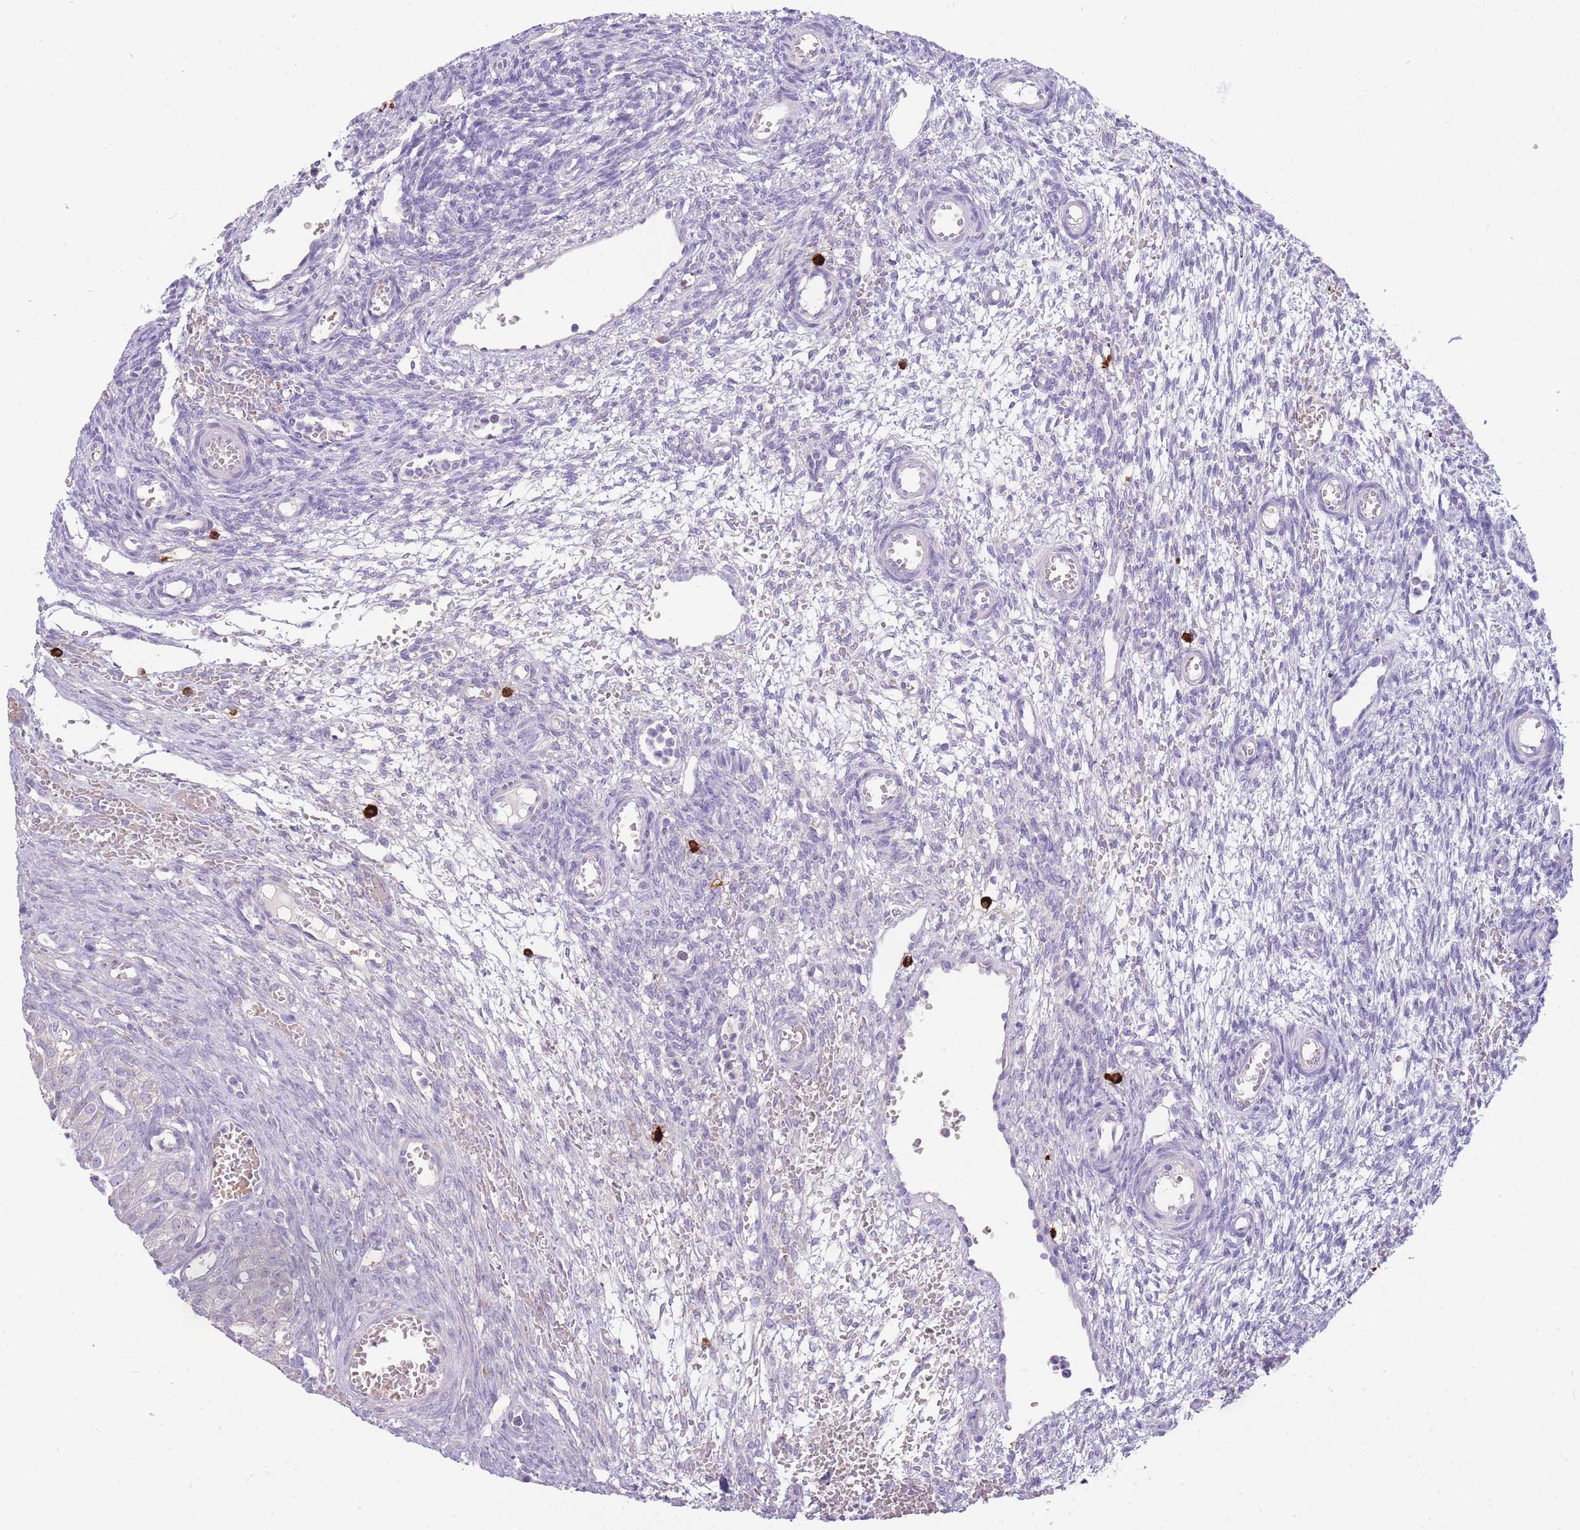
{"staining": {"intensity": "negative", "quantity": "none", "location": "none"}, "tissue": "ovary", "cell_type": "Follicle cells", "image_type": "normal", "snomed": [{"axis": "morphology", "description": "Normal tissue, NOS"}, {"axis": "topography", "description": "Ovary"}], "caption": "High magnification brightfield microscopy of unremarkable ovary stained with DAB (3,3'-diaminobenzidine) (brown) and counterstained with hematoxylin (blue): follicle cells show no significant positivity. The staining was performed using DAB (3,3'-diaminobenzidine) to visualize the protein expression in brown, while the nuclei were stained in blue with hematoxylin (Magnification: 20x).", "gene": "TPSAB1", "patient": {"sex": "female", "age": 39}}